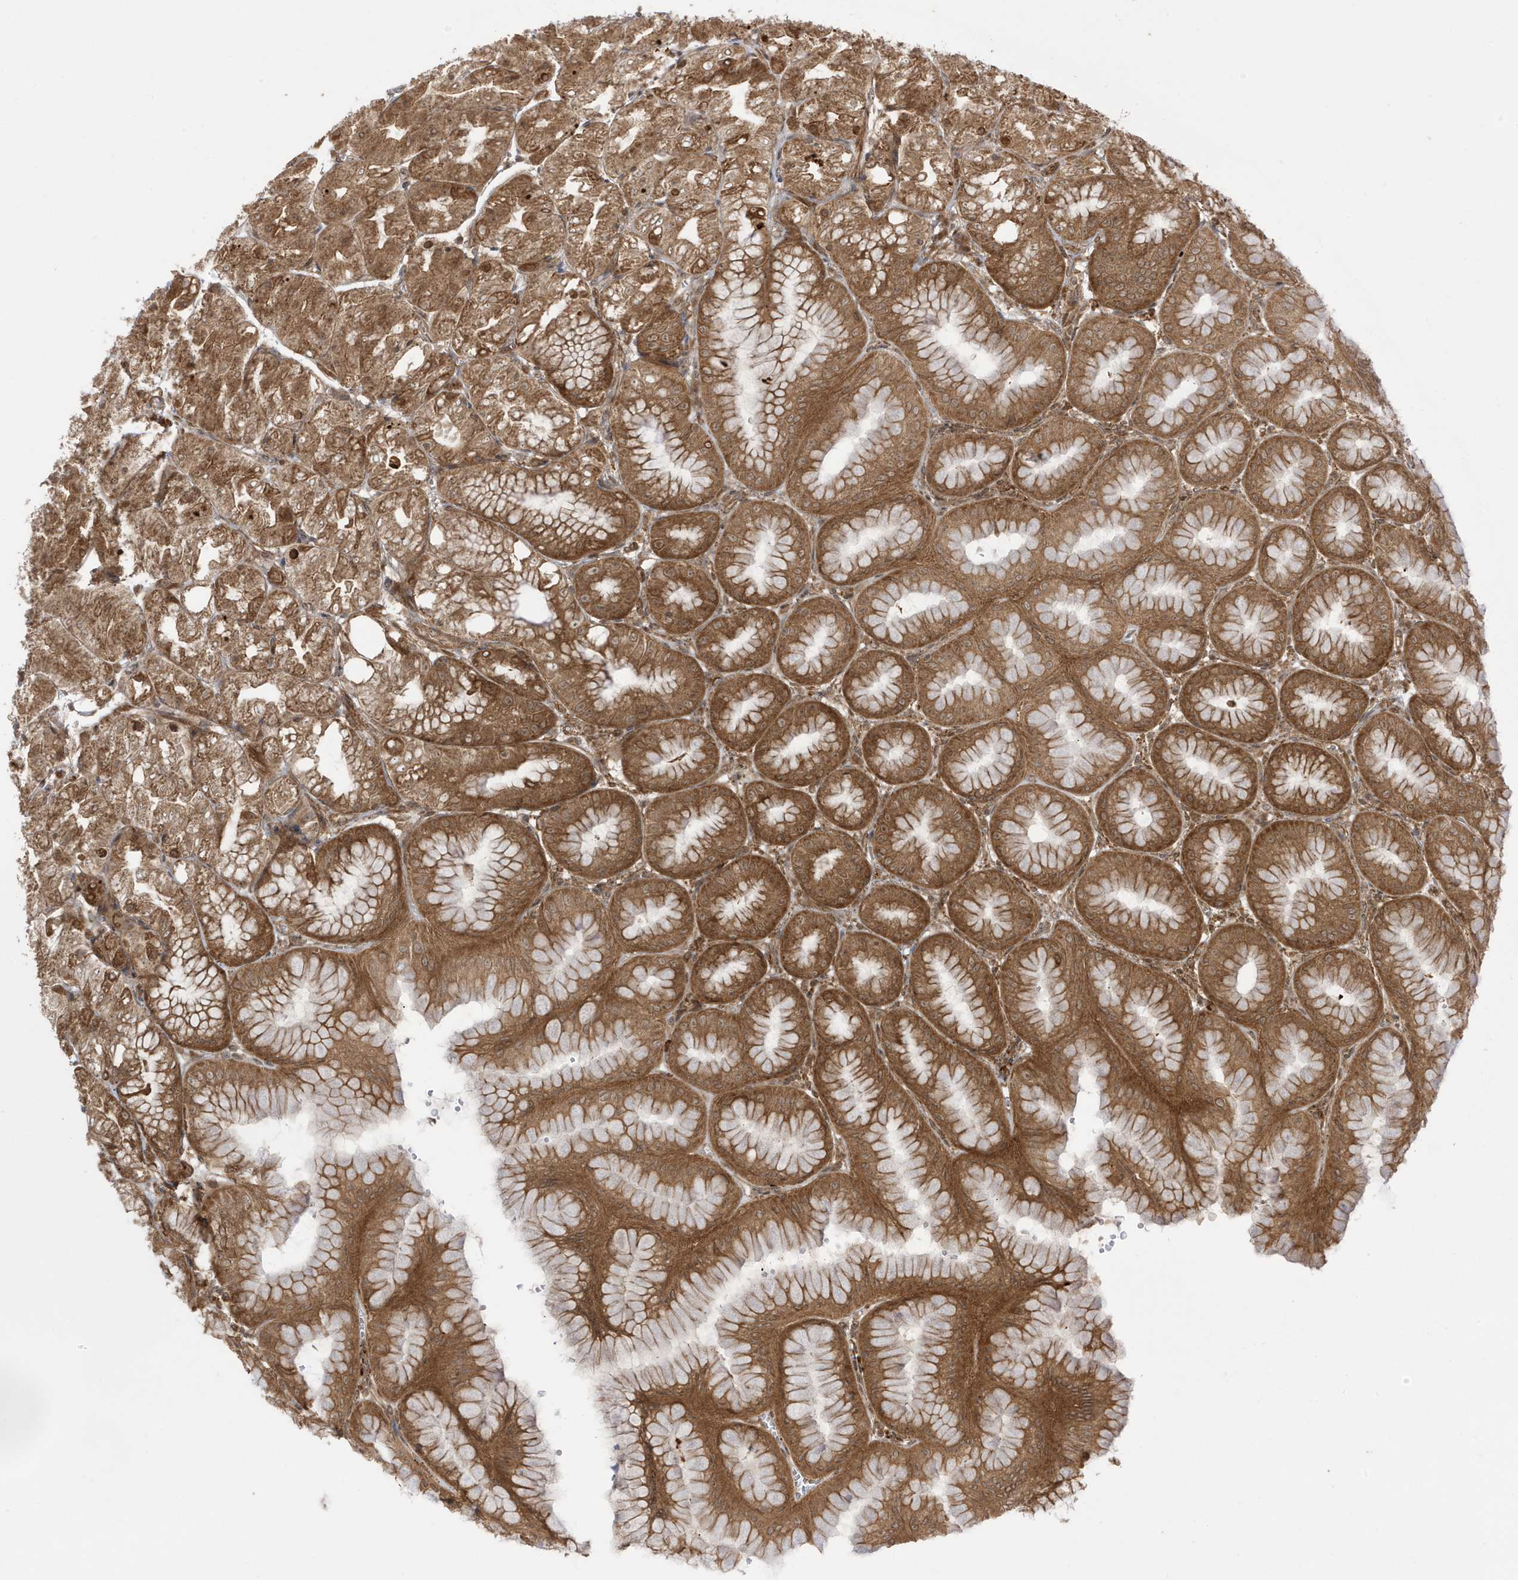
{"staining": {"intensity": "strong", "quantity": ">75%", "location": "cytoplasmic/membranous"}, "tissue": "stomach", "cell_type": "Glandular cells", "image_type": "normal", "snomed": [{"axis": "morphology", "description": "Normal tissue, NOS"}, {"axis": "topography", "description": "Stomach, lower"}], "caption": "Glandular cells show high levels of strong cytoplasmic/membranous staining in about >75% of cells in unremarkable human stomach. (IHC, brightfield microscopy, high magnification).", "gene": "DHX36", "patient": {"sex": "male", "age": 71}}